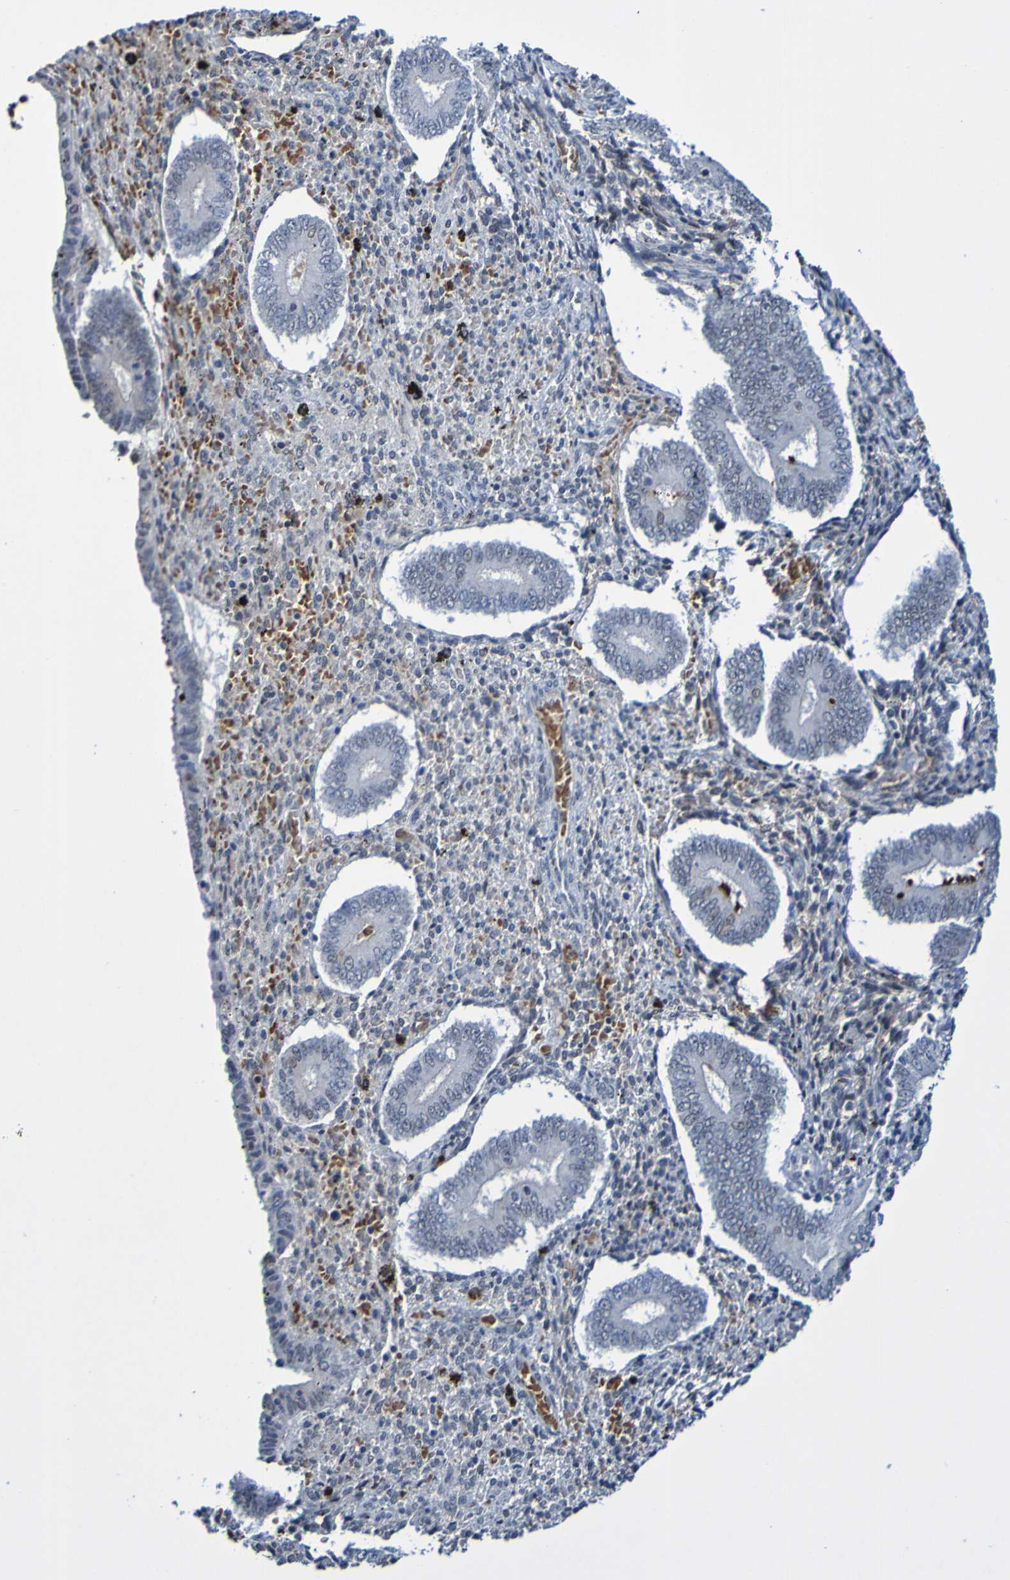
{"staining": {"intensity": "weak", "quantity": "<25%", "location": "nuclear"}, "tissue": "endometrium", "cell_type": "Cells in endometrial stroma", "image_type": "normal", "snomed": [{"axis": "morphology", "description": "Normal tissue, NOS"}, {"axis": "topography", "description": "Endometrium"}], "caption": "DAB (3,3'-diaminobenzidine) immunohistochemical staining of normal human endometrium displays no significant staining in cells in endometrial stroma. (Immunohistochemistry, brightfield microscopy, high magnification).", "gene": "PCGF1", "patient": {"sex": "female", "age": 42}}